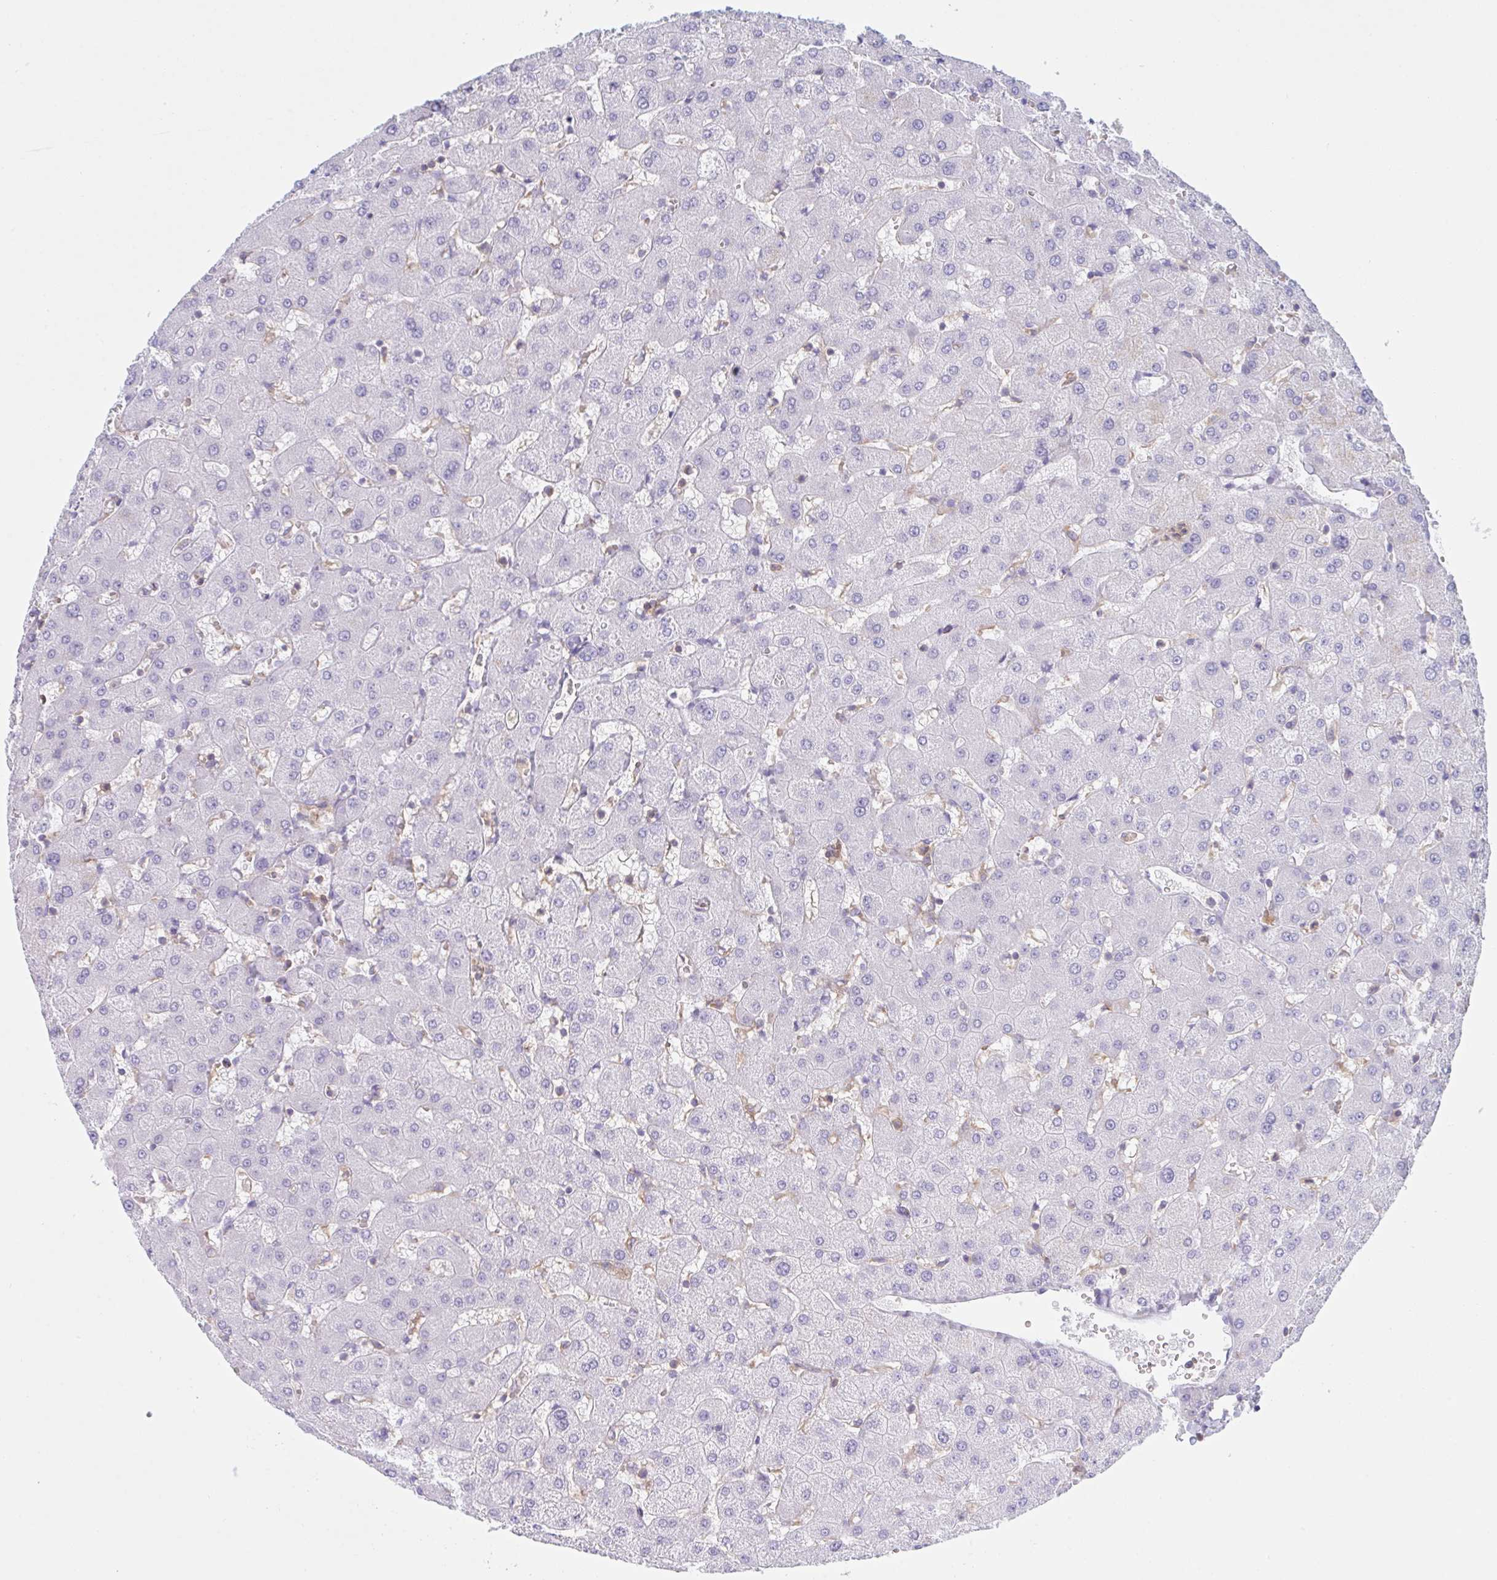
{"staining": {"intensity": "negative", "quantity": "none", "location": "none"}, "tissue": "liver", "cell_type": "Cholangiocytes", "image_type": "normal", "snomed": [{"axis": "morphology", "description": "Normal tissue, NOS"}, {"axis": "topography", "description": "Liver"}], "caption": "Immunohistochemical staining of unremarkable human liver shows no significant staining in cholangiocytes. (DAB immunohistochemistry (IHC) with hematoxylin counter stain).", "gene": "MYO1F", "patient": {"sex": "female", "age": 63}}